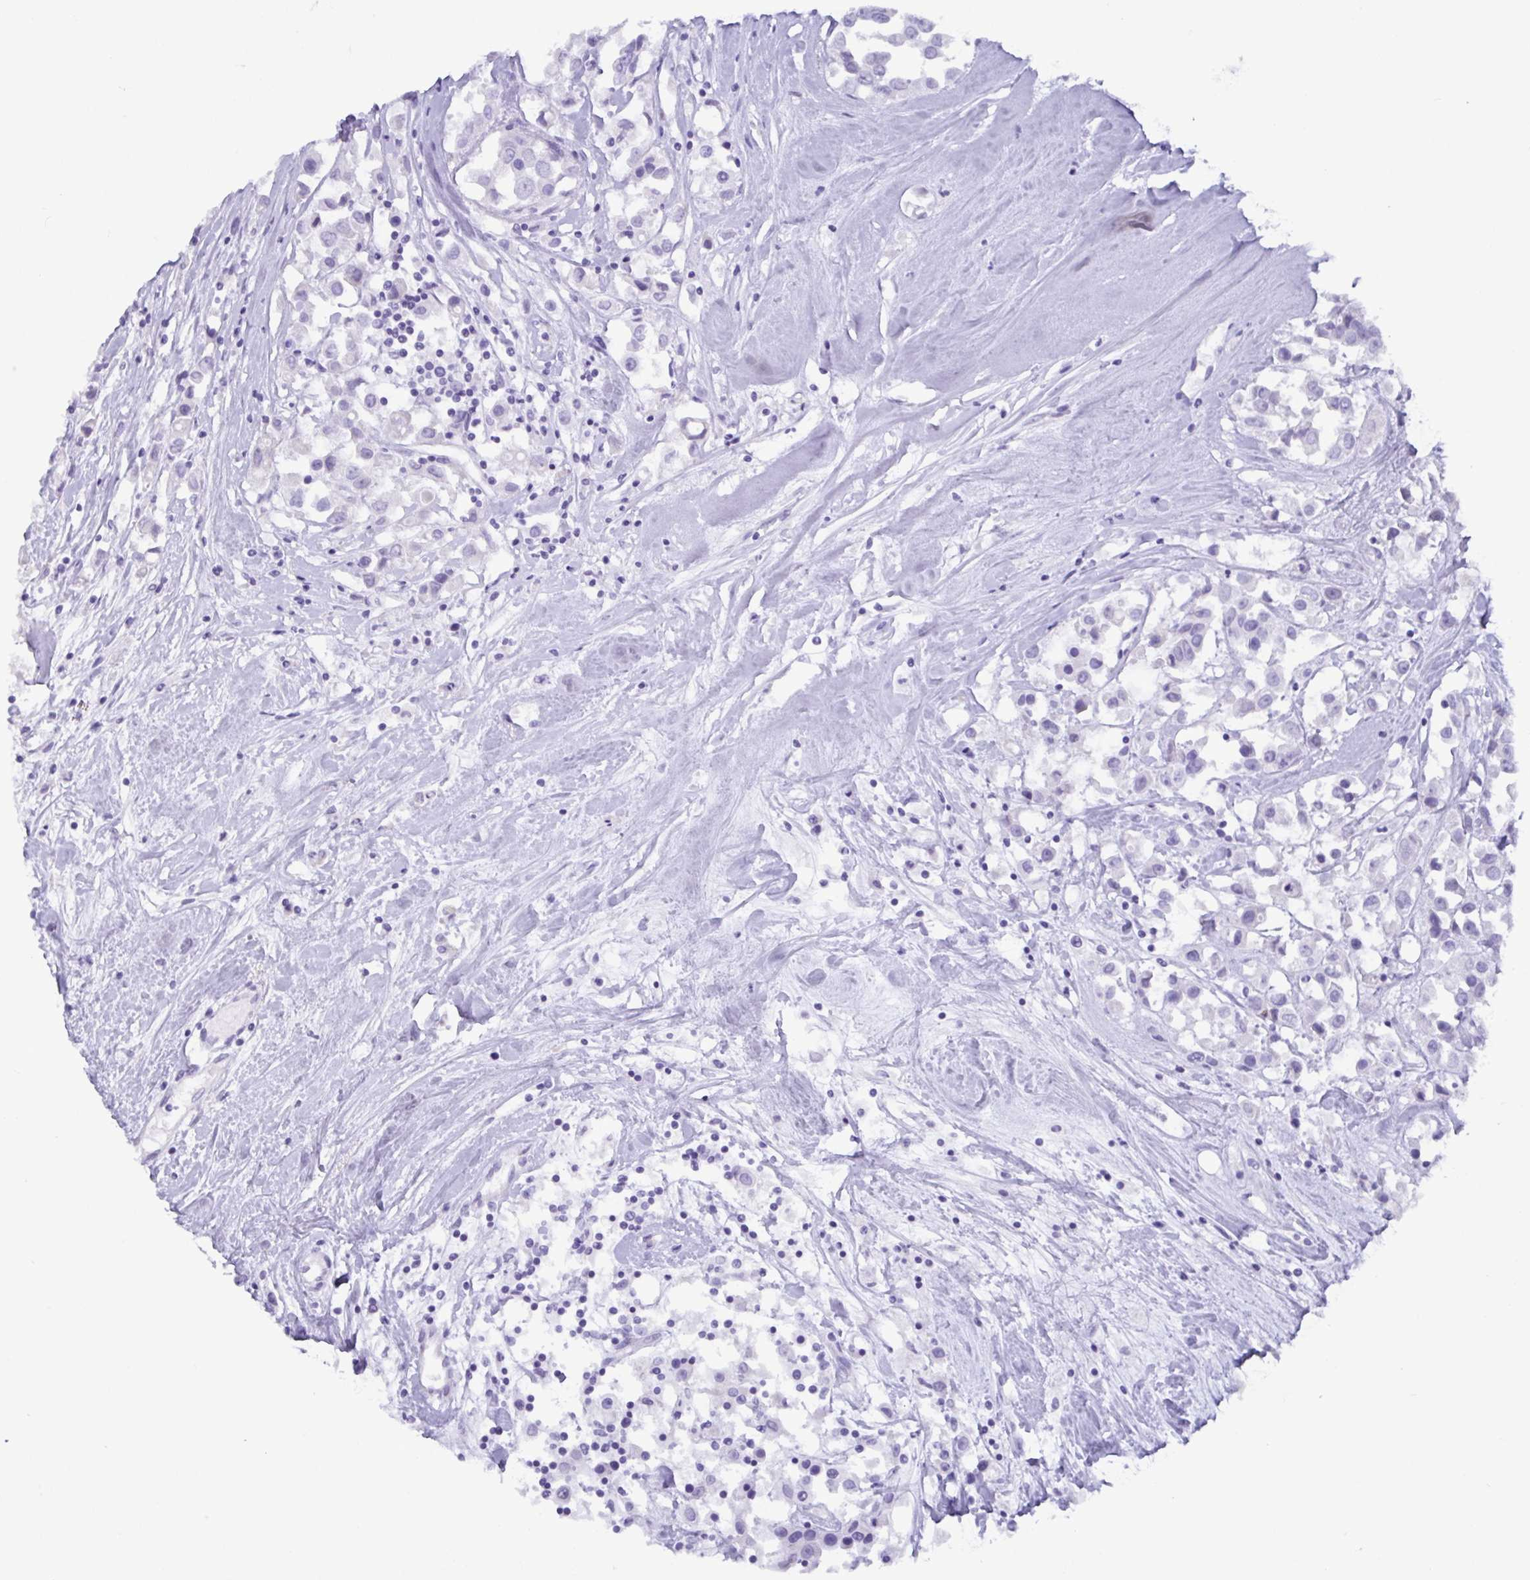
{"staining": {"intensity": "negative", "quantity": "none", "location": "none"}, "tissue": "breast cancer", "cell_type": "Tumor cells", "image_type": "cancer", "snomed": [{"axis": "morphology", "description": "Duct carcinoma"}, {"axis": "topography", "description": "Breast"}], "caption": "Histopathology image shows no protein positivity in tumor cells of intraductal carcinoma (breast) tissue.", "gene": "C4orf33", "patient": {"sex": "female", "age": 61}}